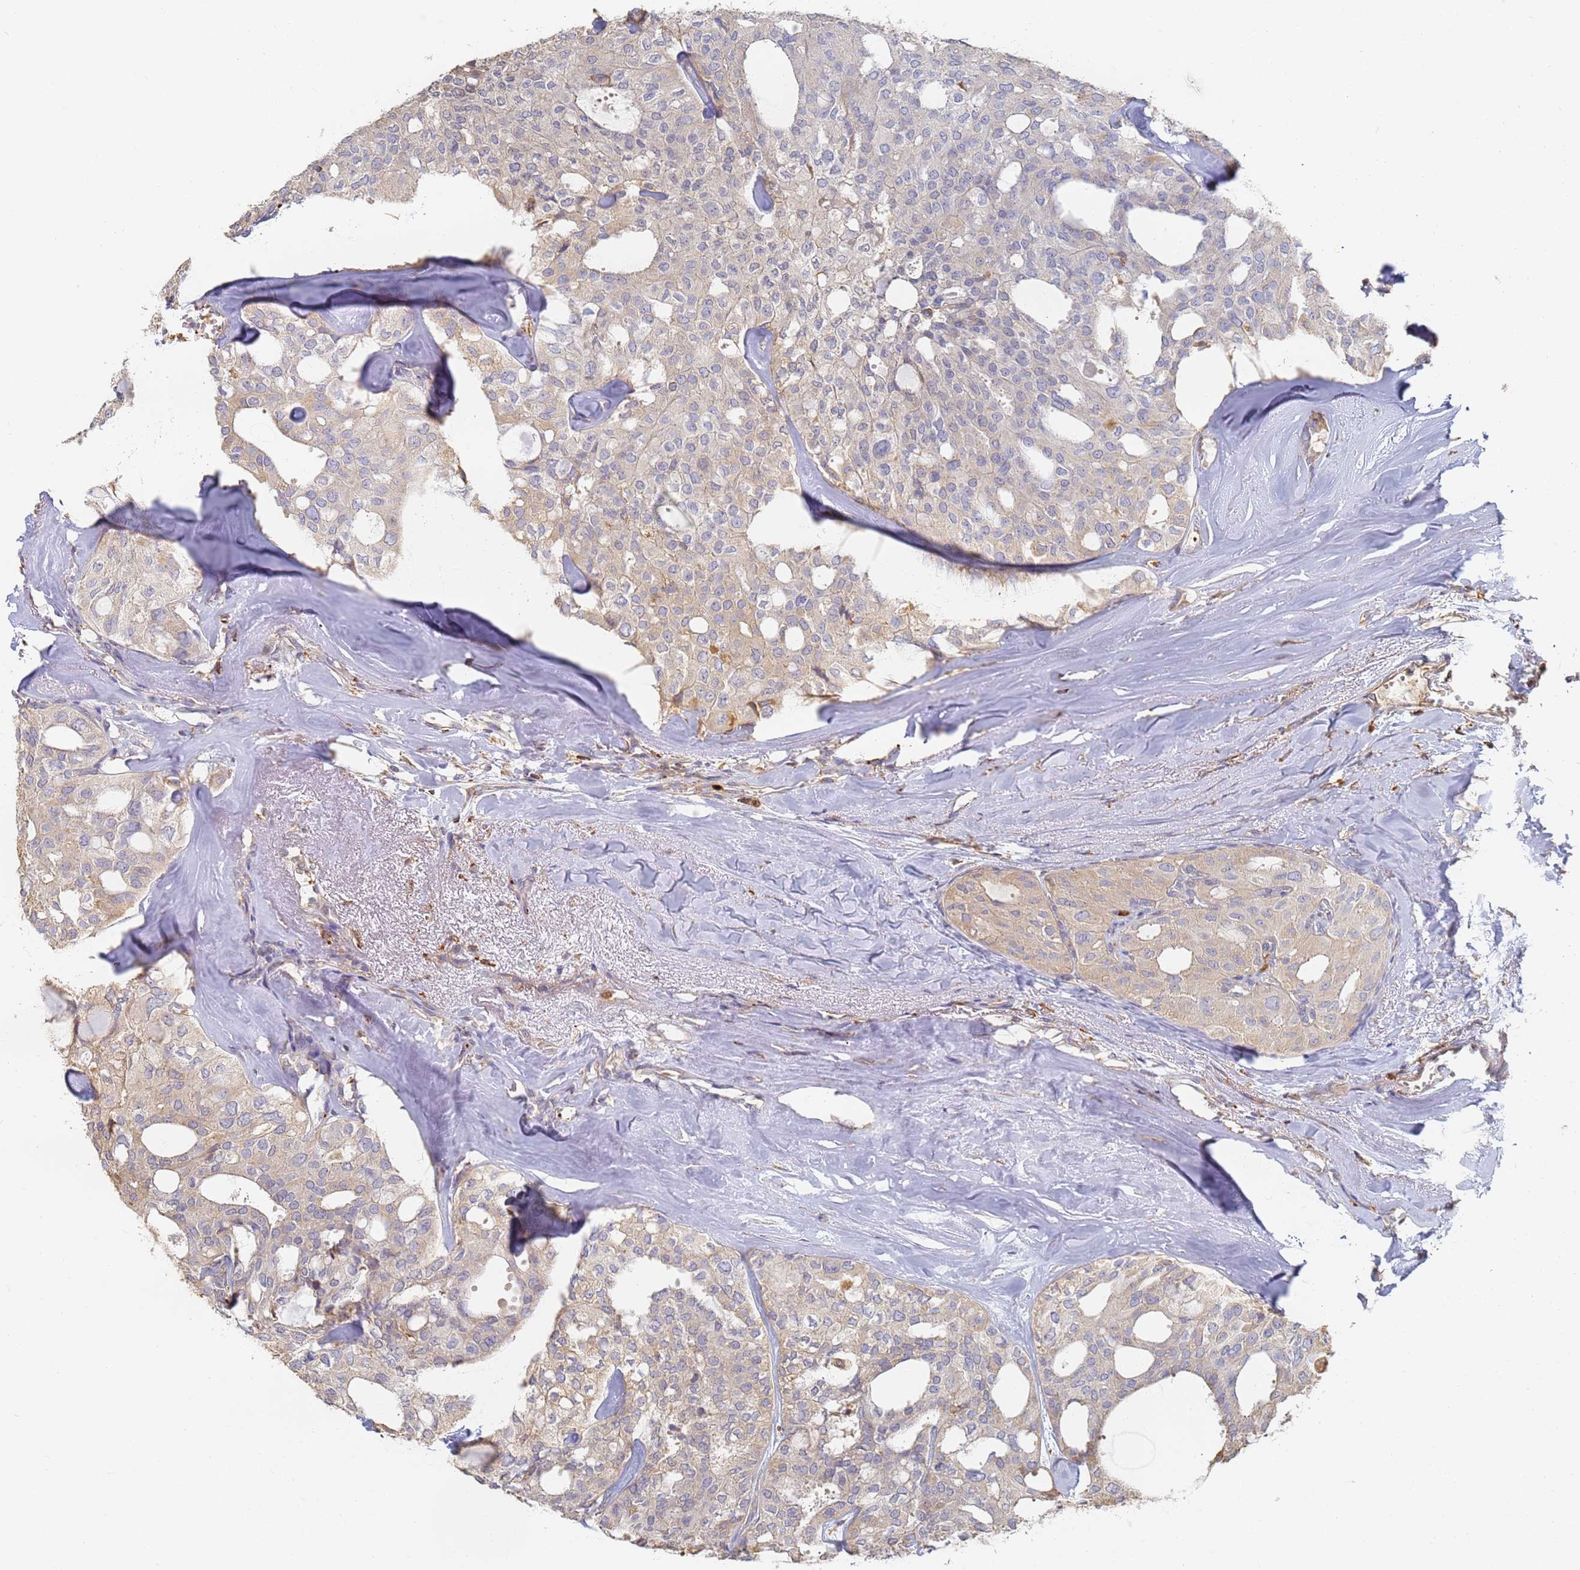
{"staining": {"intensity": "weak", "quantity": "<25%", "location": "cytoplasmic/membranous"}, "tissue": "thyroid cancer", "cell_type": "Tumor cells", "image_type": "cancer", "snomed": [{"axis": "morphology", "description": "Follicular adenoma carcinoma, NOS"}, {"axis": "topography", "description": "Thyroid gland"}], "caption": "High magnification brightfield microscopy of thyroid cancer (follicular adenoma carcinoma) stained with DAB (brown) and counterstained with hematoxylin (blue): tumor cells show no significant staining.", "gene": "BIN2", "patient": {"sex": "male", "age": 75}}